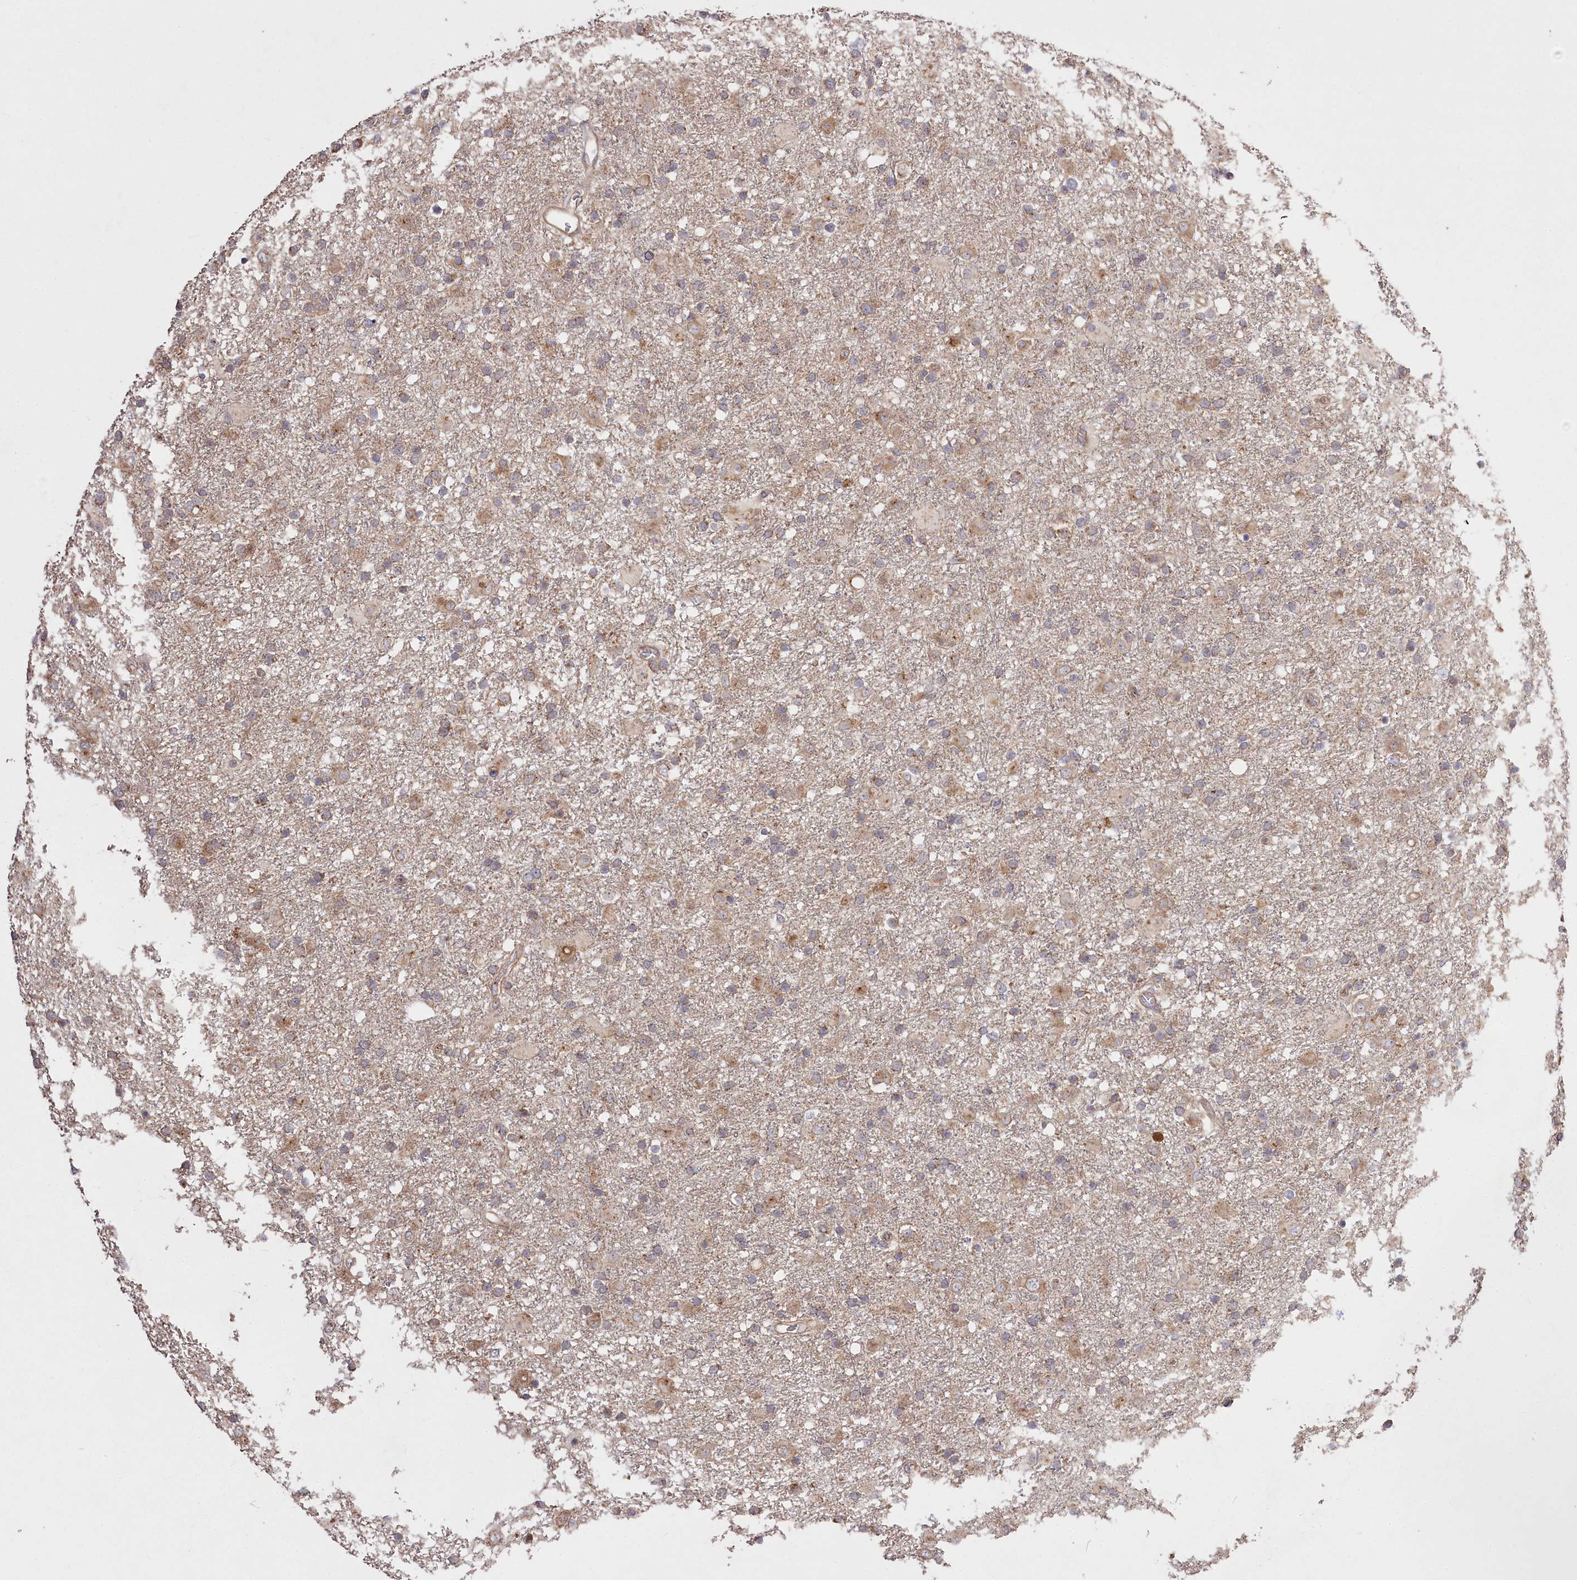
{"staining": {"intensity": "moderate", "quantity": "25%-75%", "location": "cytoplasmic/membranous"}, "tissue": "glioma", "cell_type": "Tumor cells", "image_type": "cancer", "snomed": [{"axis": "morphology", "description": "Glioma, malignant, Low grade"}, {"axis": "topography", "description": "Brain"}], "caption": "Tumor cells reveal medium levels of moderate cytoplasmic/membranous positivity in about 25%-75% of cells in glioma.", "gene": "PRSS53", "patient": {"sex": "male", "age": 65}}